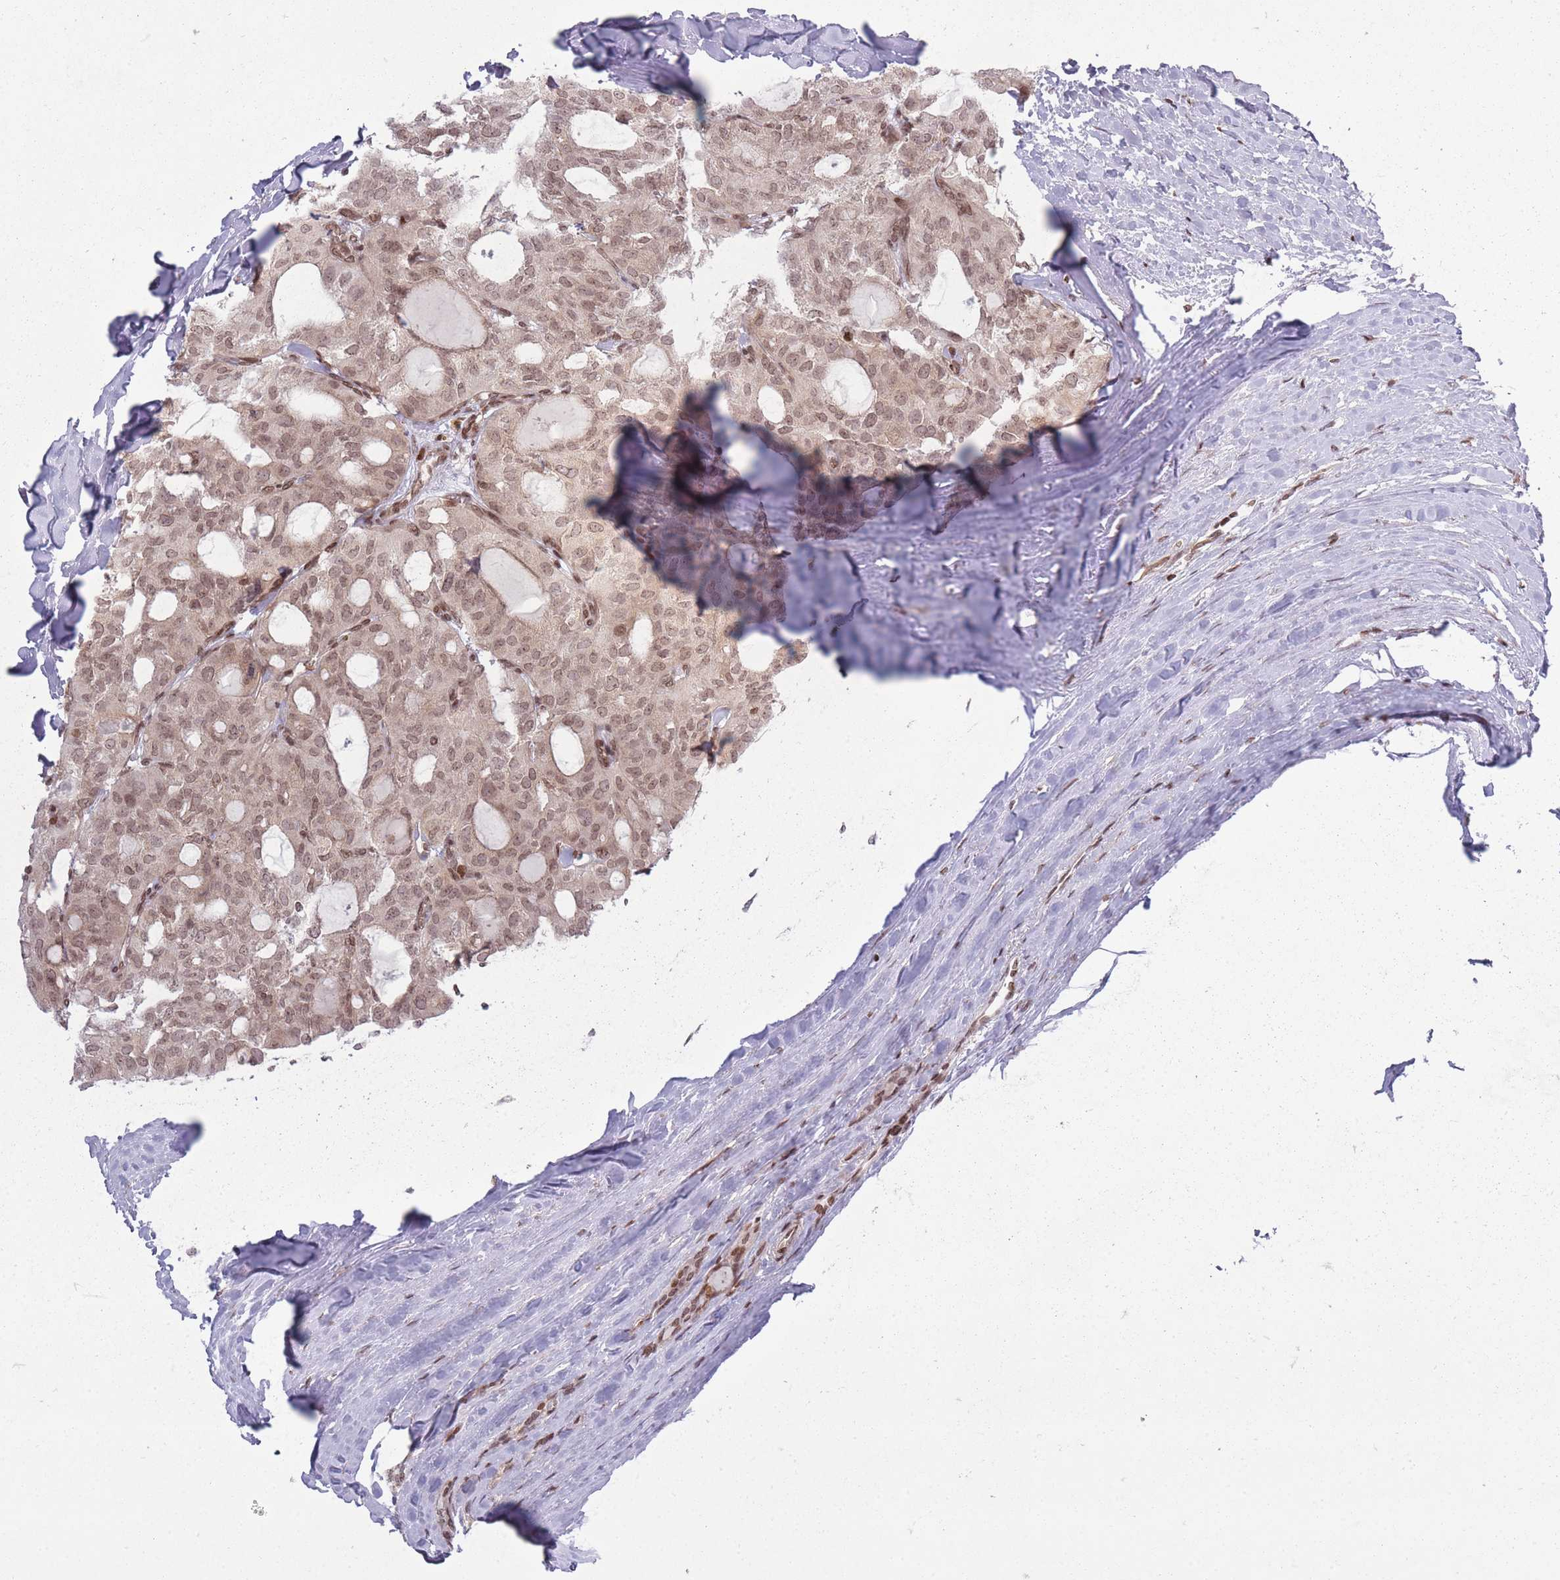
{"staining": {"intensity": "moderate", "quantity": ">75%", "location": "nuclear"}, "tissue": "thyroid cancer", "cell_type": "Tumor cells", "image_type": "cancer", "snomed": [{"axis": "morphology", "description": "Follicular adenoma carcinoma, NOS"}, {"axis": "topography", "description": "Thyroid gland"}], "caption": "This is a photomicrograph of immunohistochemistry staining of thyroid cancer (follicular adenoma carcinoma), which shows moderate positivity in the nuclear of tumor cells.", "gene": "TMC6", "patient": {"sex": "male", "age": 75}}